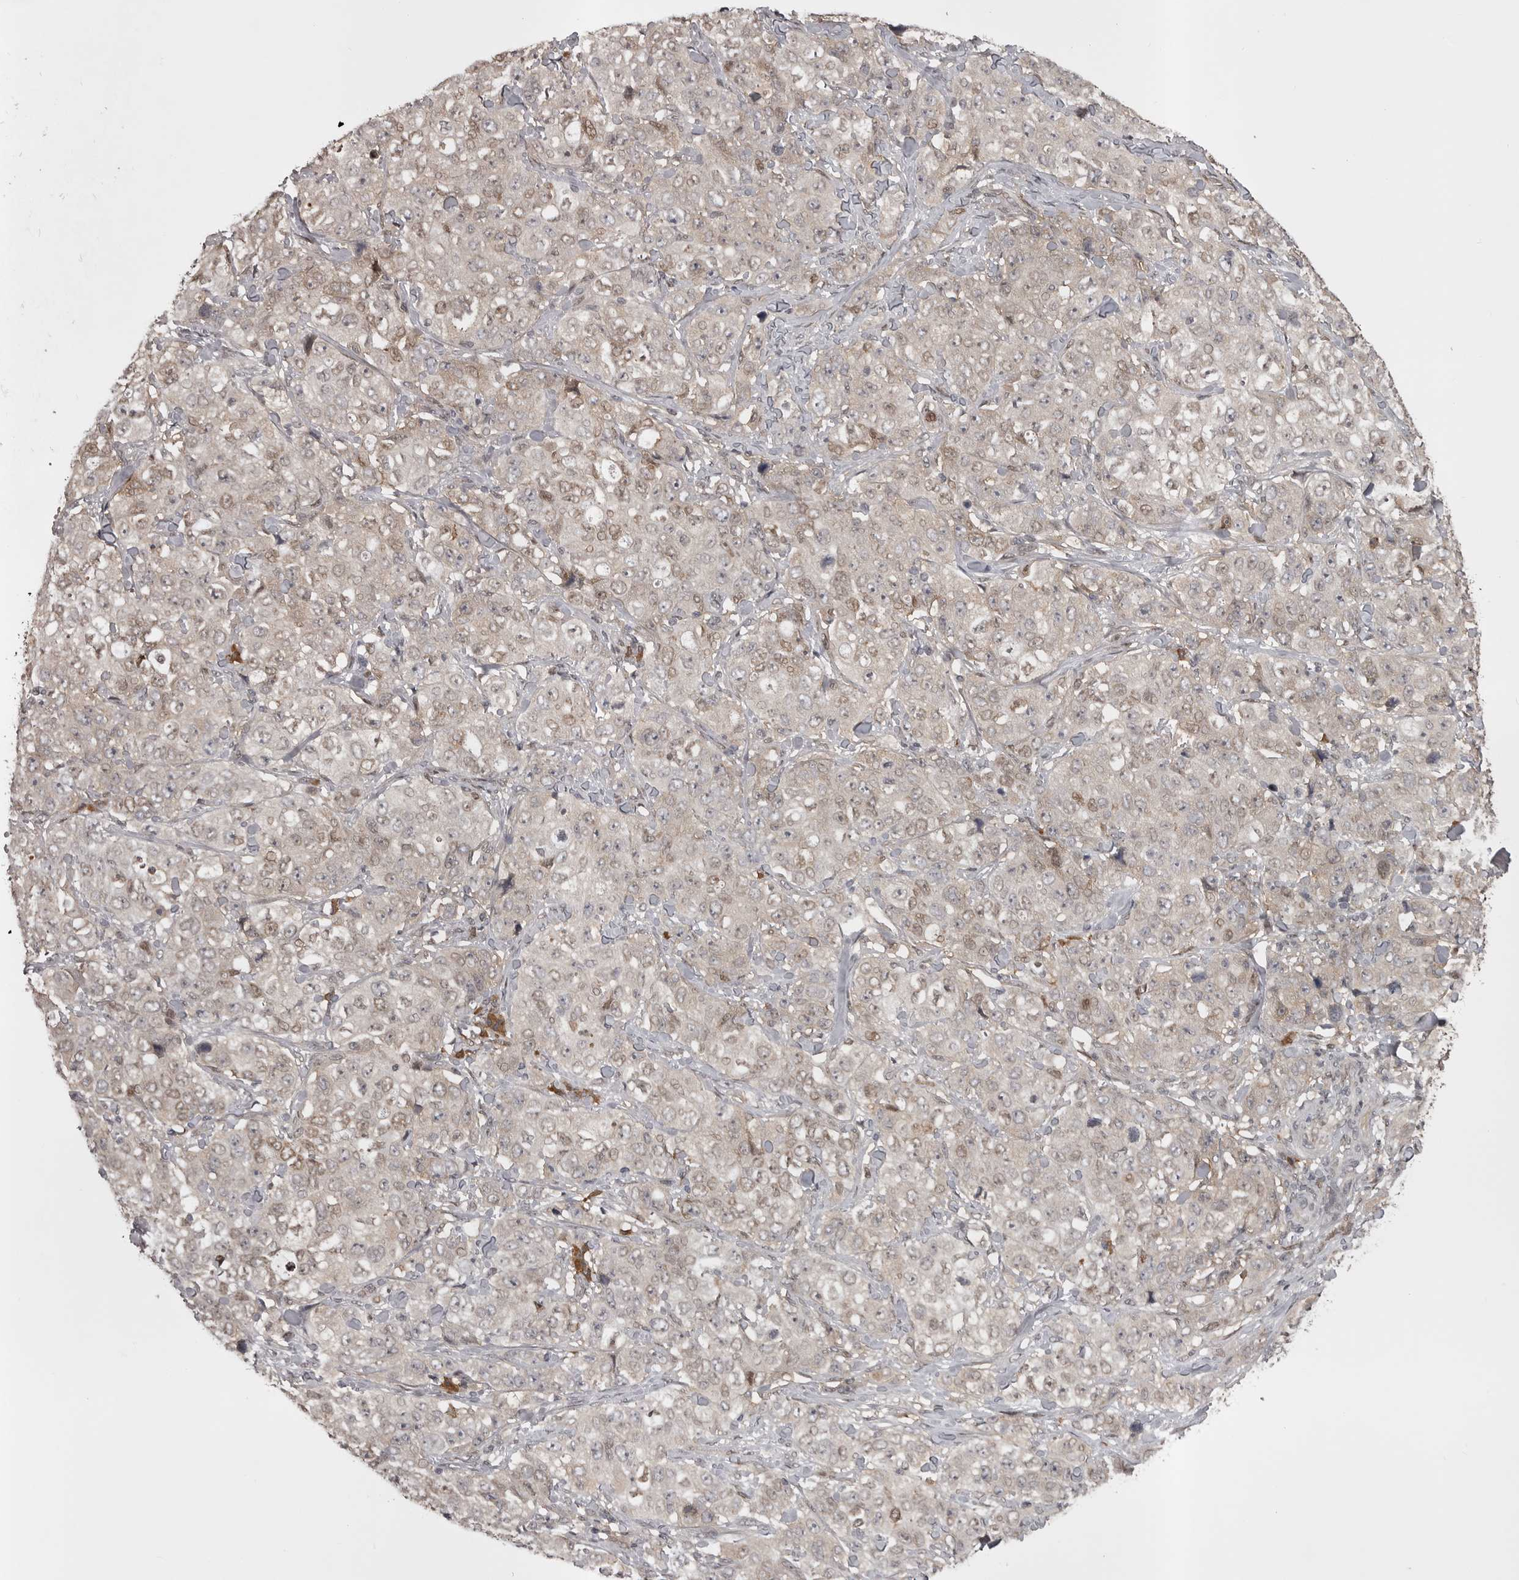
{"staining": {"intensity": "weak", "quantity": "<25%", "location": "nuclear"}, "tissue": "stomach cancer", "cell_type": "Tumor cells", "image_type": "cancer", "snomed": [{"axis": "morphology", "description": "Adenocarcinoma, NOS"}, {"axis": "topography", "description": "Stomach"}], "caption": "This micrograph is of stomach cancer stained with IHC to label a protein in brown with the nuclei are counter-stained blue. There is no positivity in tumor cells.", "gene": "SNX16", "patient": {"sex": "male", "age": 48}}